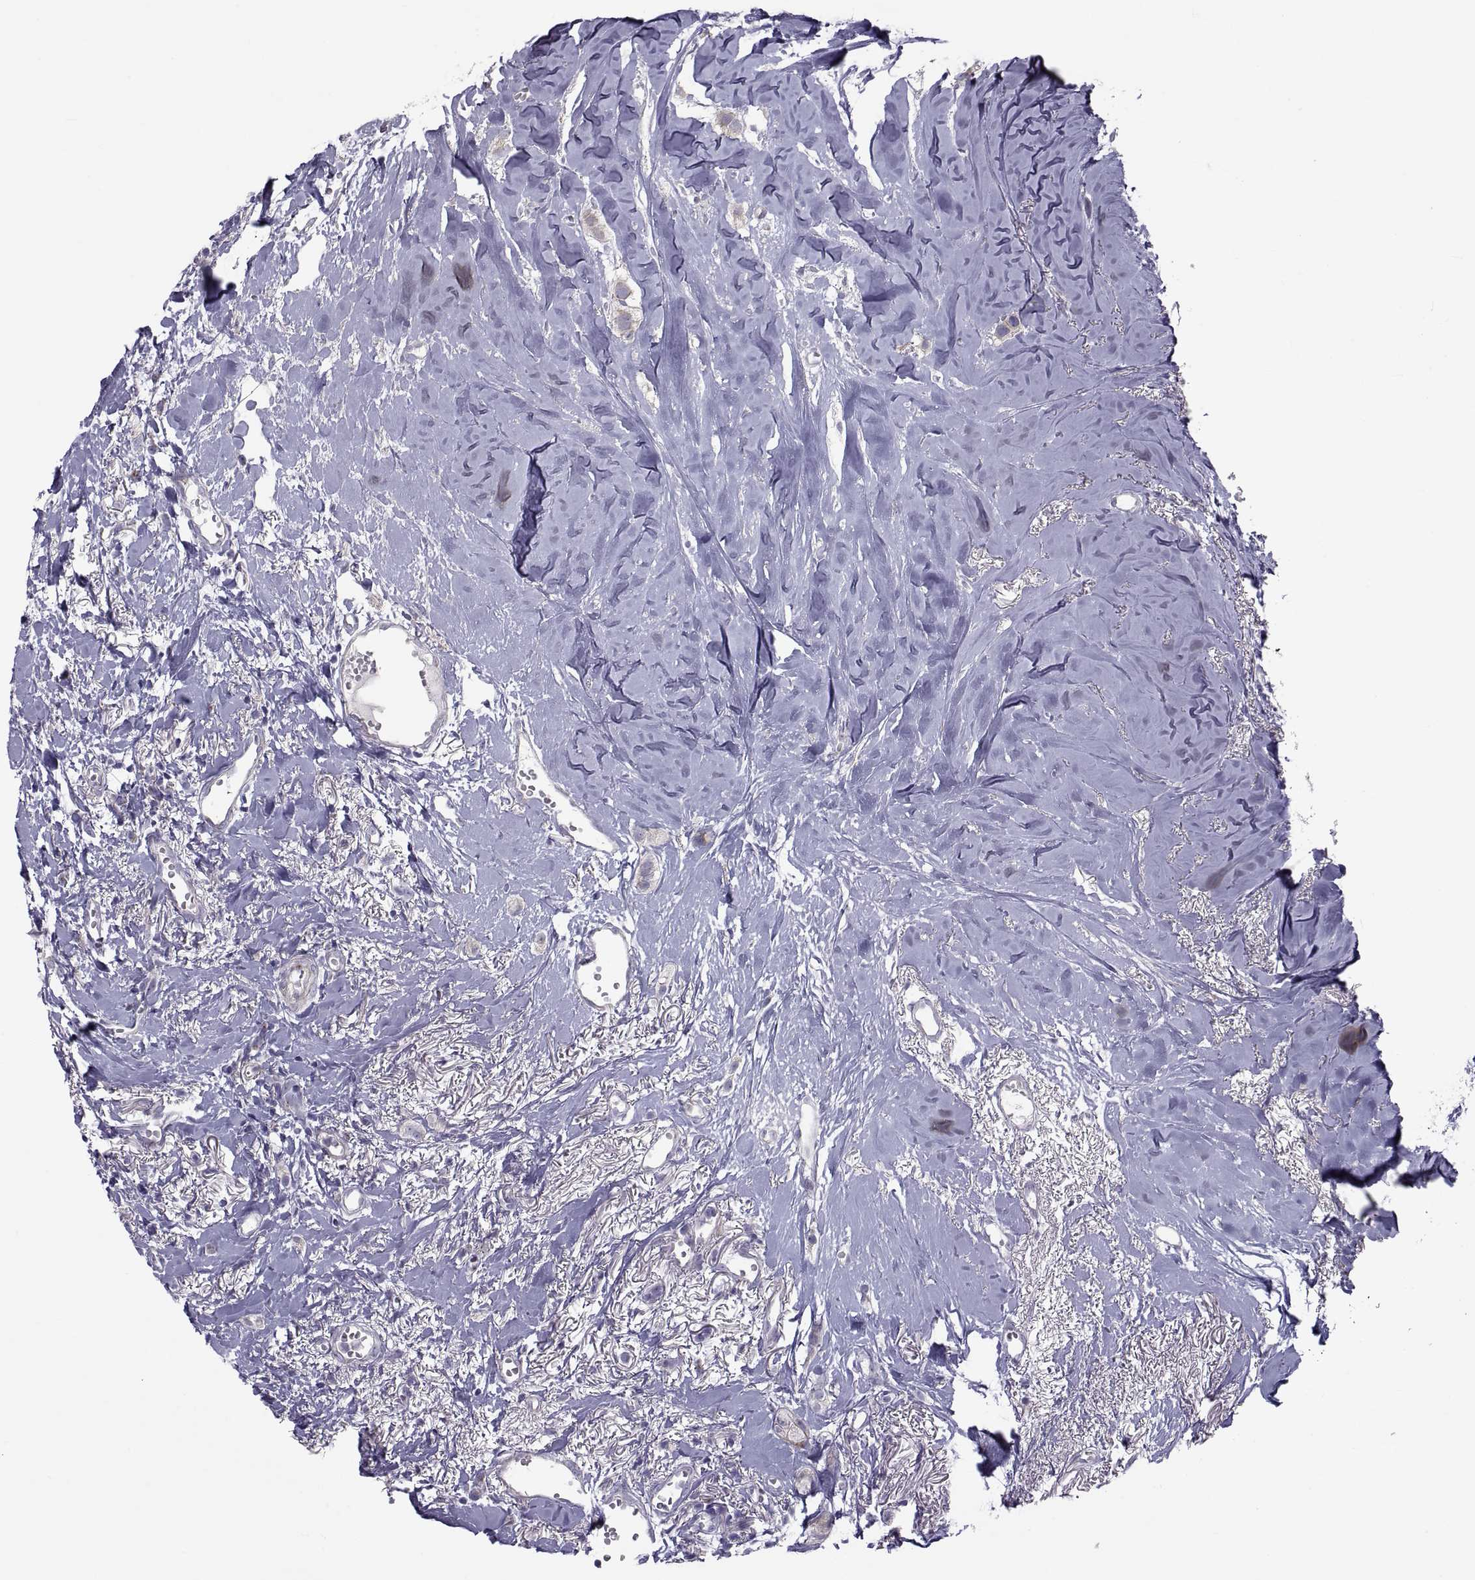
{"staining": {"intensity": "weak", "quantity": "25%-75%", "location": "cytoplasmic/membranous"}, "tissue": "breast cancer", "cell_type": "Tumor cells", "image_type": "cancer", "snomed": [{"axis": "morphology", "description": "Duct carcinoma"}, {"axis": "topography", "description": "Breast"}], "caption": "The immunohistochemical stain labels weak cytoplasmic/membranous staining in tumor cells of invasive ductal carcinoma (breast) tissue.", "gene": "TMEM158", "patient": {"sex": "female", "age": 85}}